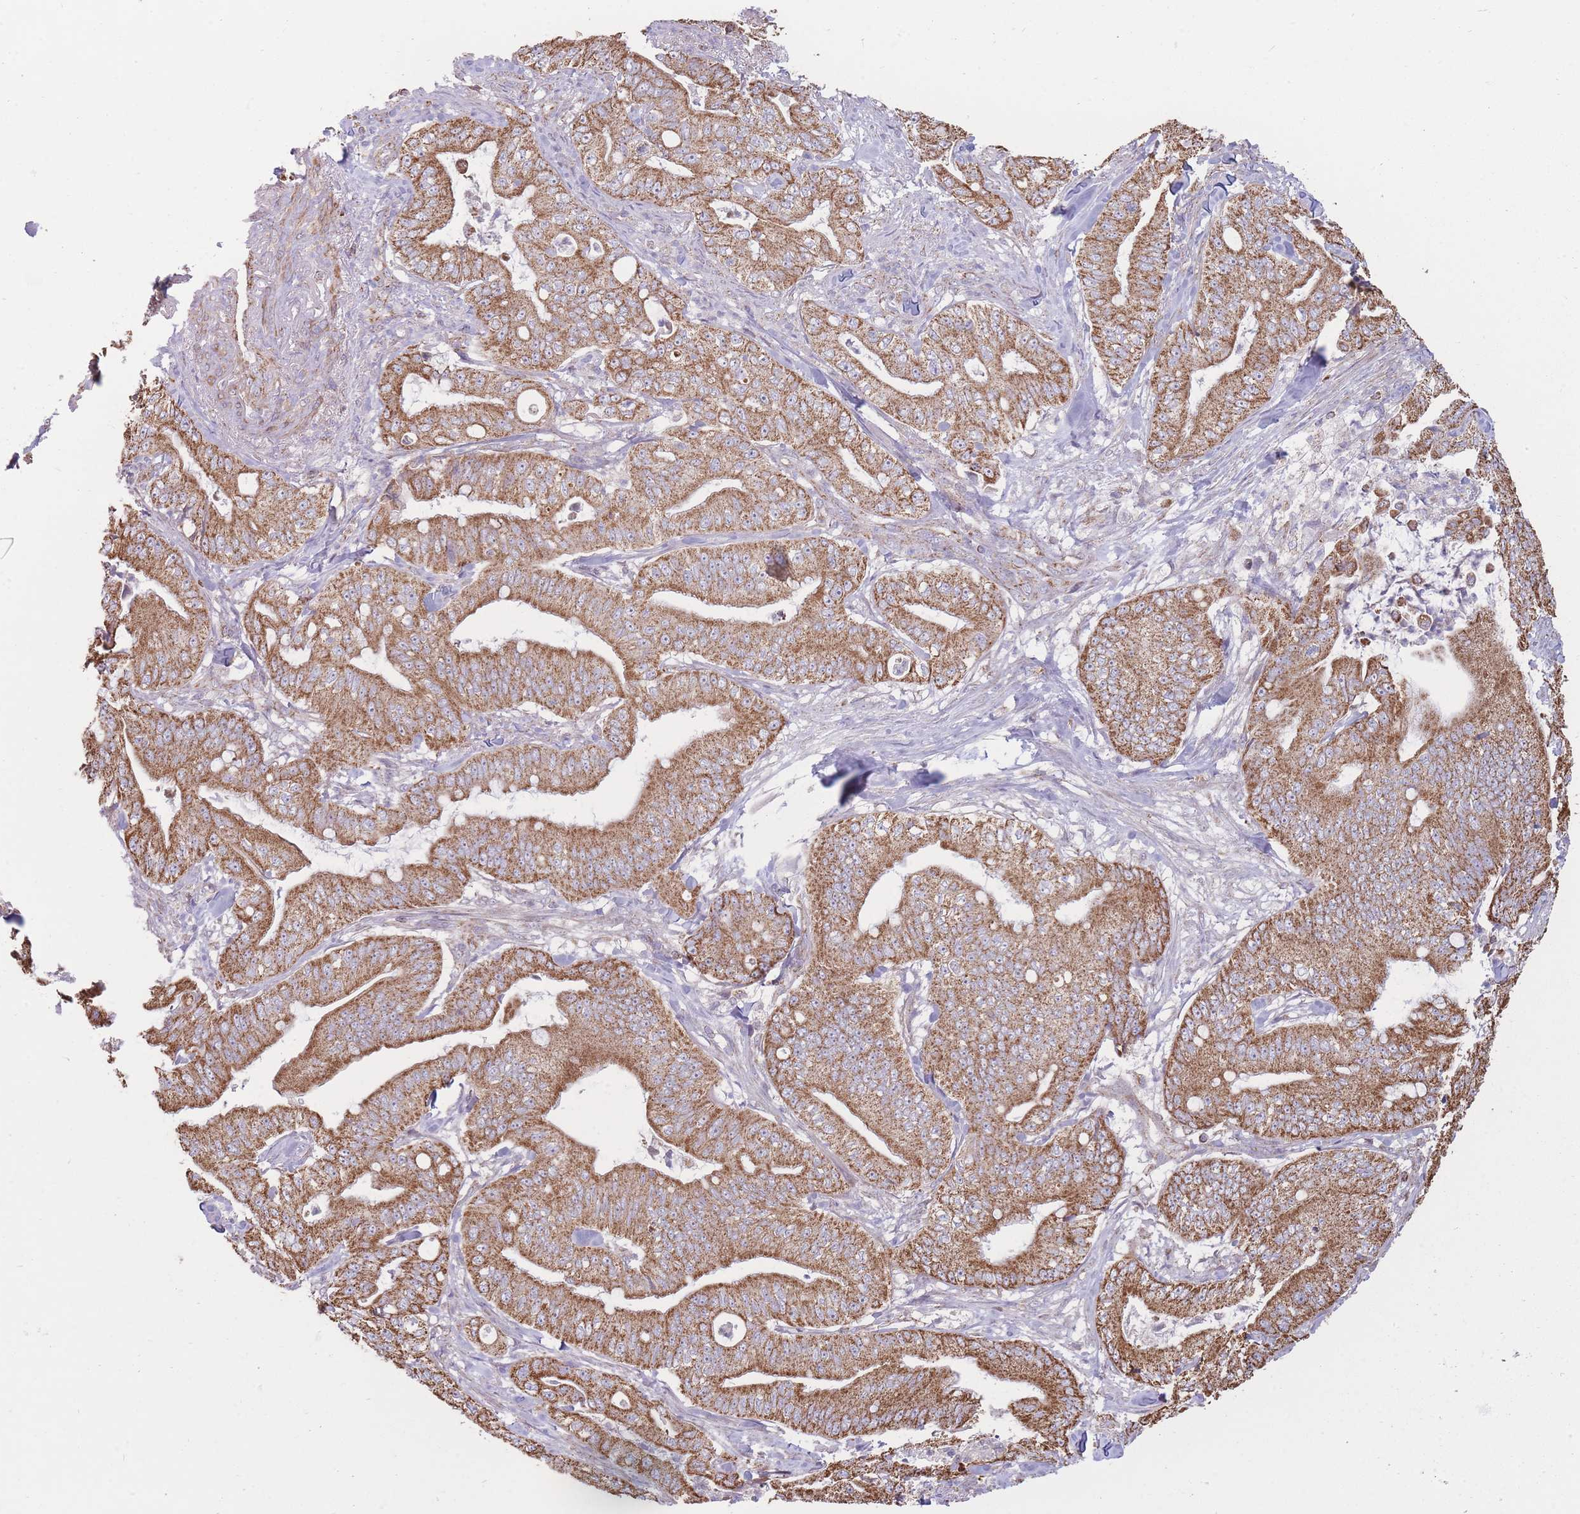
{"staining": {"intensity": "strong", "quantity": ">75%", "location": "cytoplasmic/membranous"}, "tissue": "pancreatic cancer", "cell_type": "Tumor cells", "image_type": "cancer", "snomed": [{"axis": "morphology", "description": "Adenocarcinoma, NOS"}, {"axis": "topography", "description": "Pancreas"}], "caption": "Tumor cells display high levels of strong cytoplasmic/membranous positivity in about >75% of cells in human pancreatic cancer.", "gene": "KIF16B", "patient": {"sex": "male", "age": 71}}